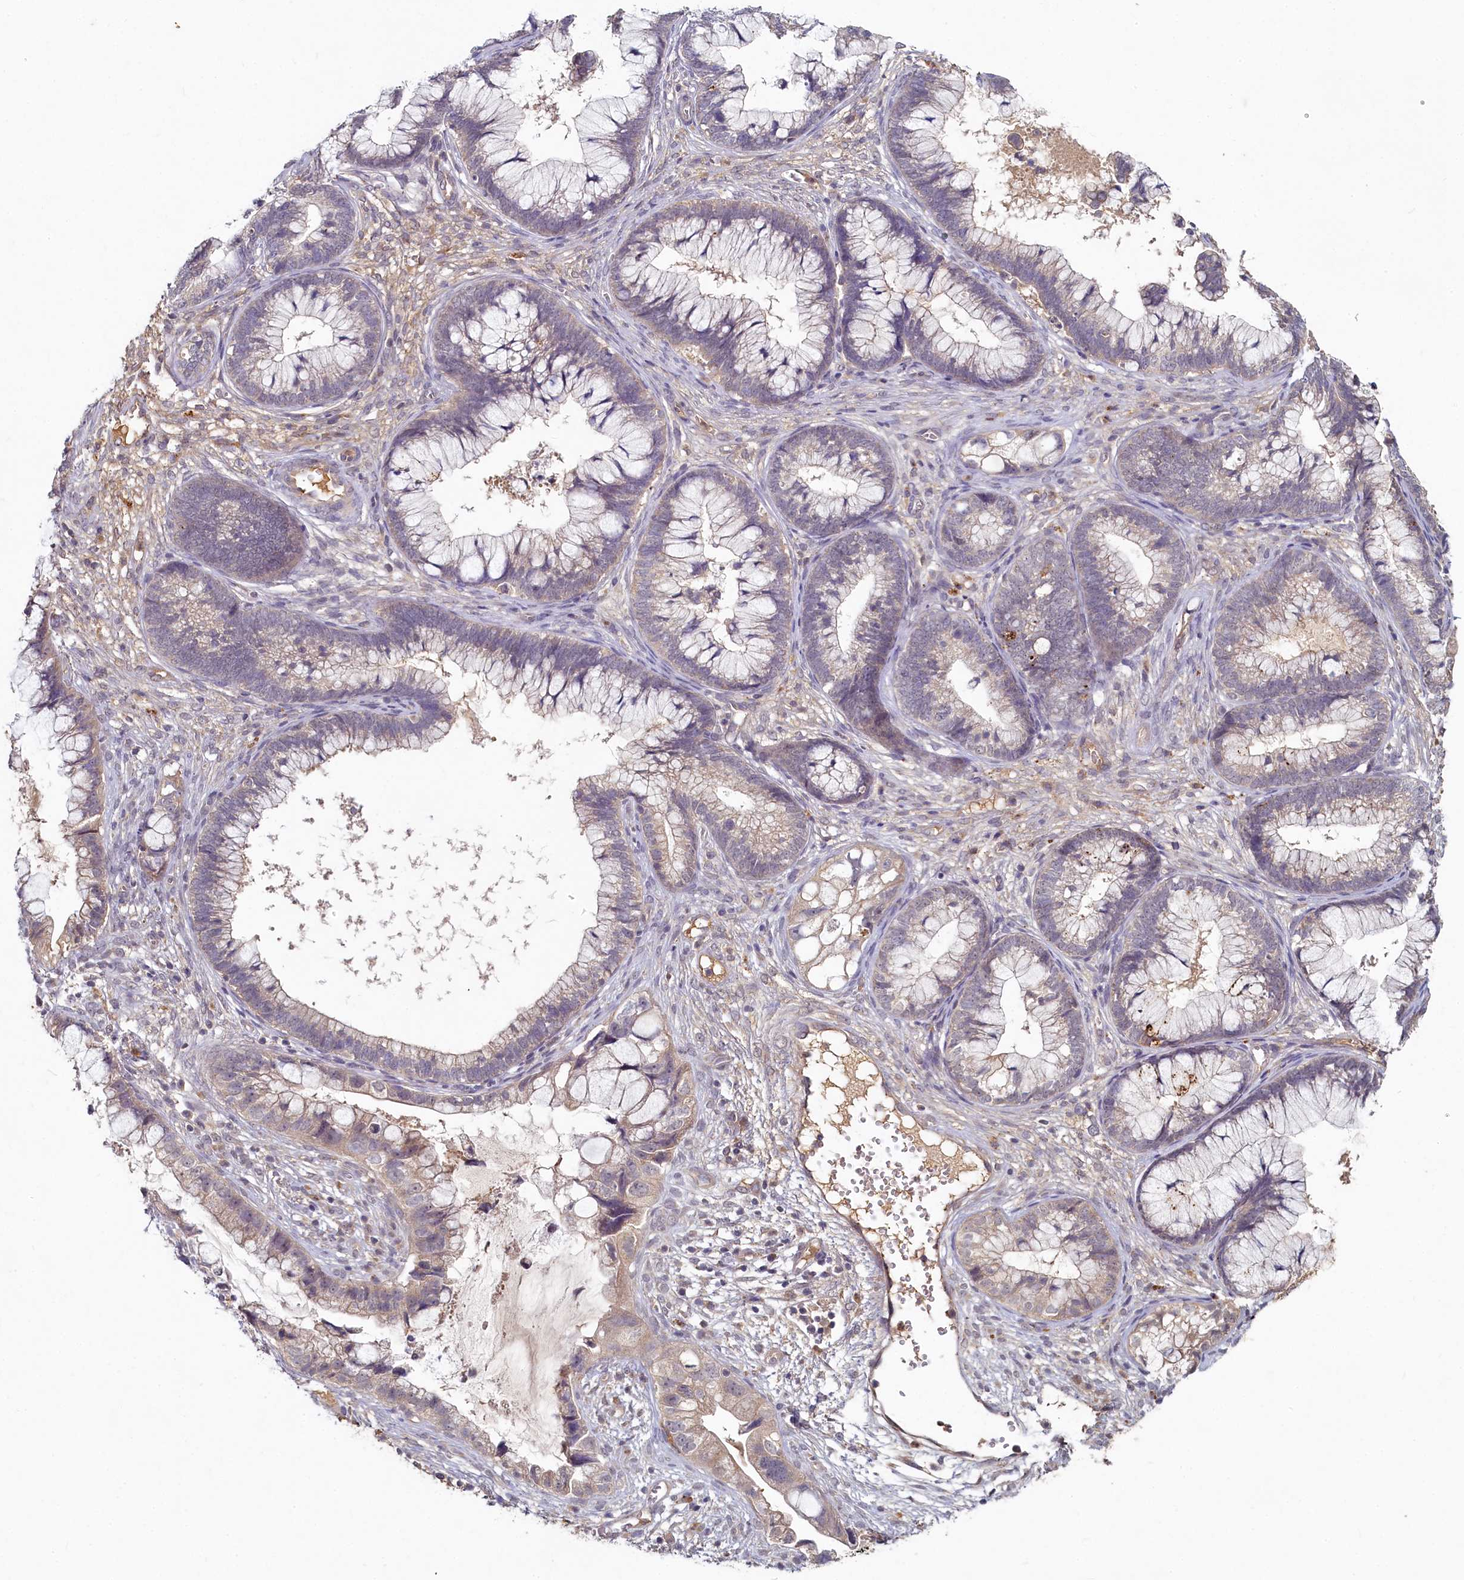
{"staining": {"intensity": "weak", "quantity": "25%-75%", "location": "cytoplasmic/membranous"}, "tissue": "cervical cancer", "cell_type": "Tumor cells", "image_type": "cancer", "snomed": [{"axis": "morphology", "description": "Adenocarcinoma, NOS"}, {"axis": "topography", "description": "Cervix"}], "caption": "Immunohistochemical staining of cervical adenocarcinoma exhibits weak cytoplasmic/membranous protein staining in about 25%-75% of tumor cells. Nuclei are stained in blue.", "gene": "HERC3", "patient": {"sex": "female", "age": 44}}